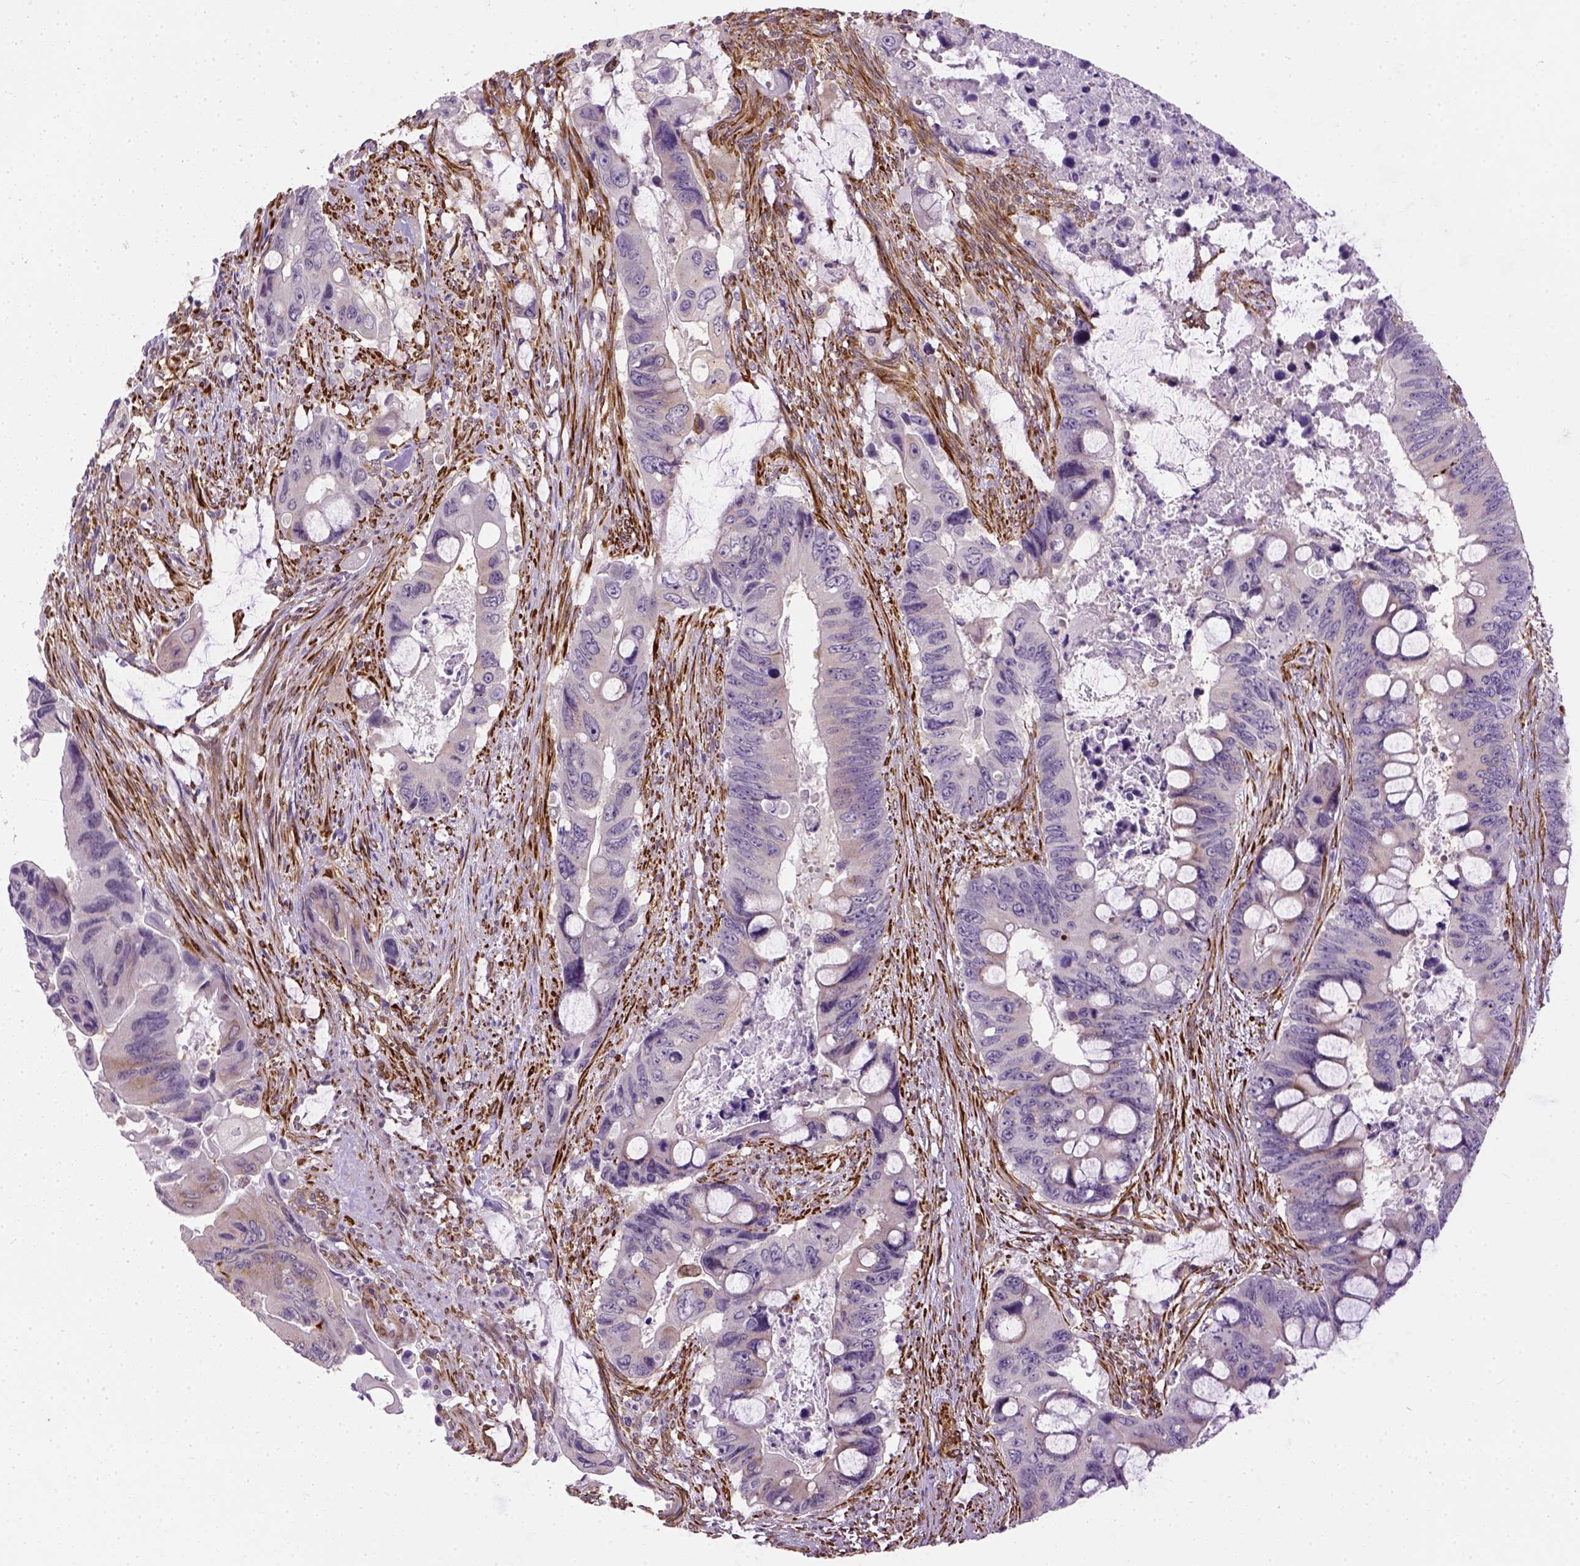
{"staining": {"intensity": "negative", "quantity": "none", "location": "none"}, "tissue": "colorectal cancer", "cell_type": "Tumor cells", "image_type": "cancer", "snomed": [{"axis": "morphology", "description": "Adenocarcinoma, NOS"}, {"axis": "topography", "description": "Rectum"}], "caption": "Tumor cells show no significant positivity in colorectal cancer (adenocarcinoma). (DAB (3,3'-diaminobenzidine) immunohistochemistry with hematoxylin counter stain).", "gene": "KAZN", "patient": {"sex": "male", "age": 63}}